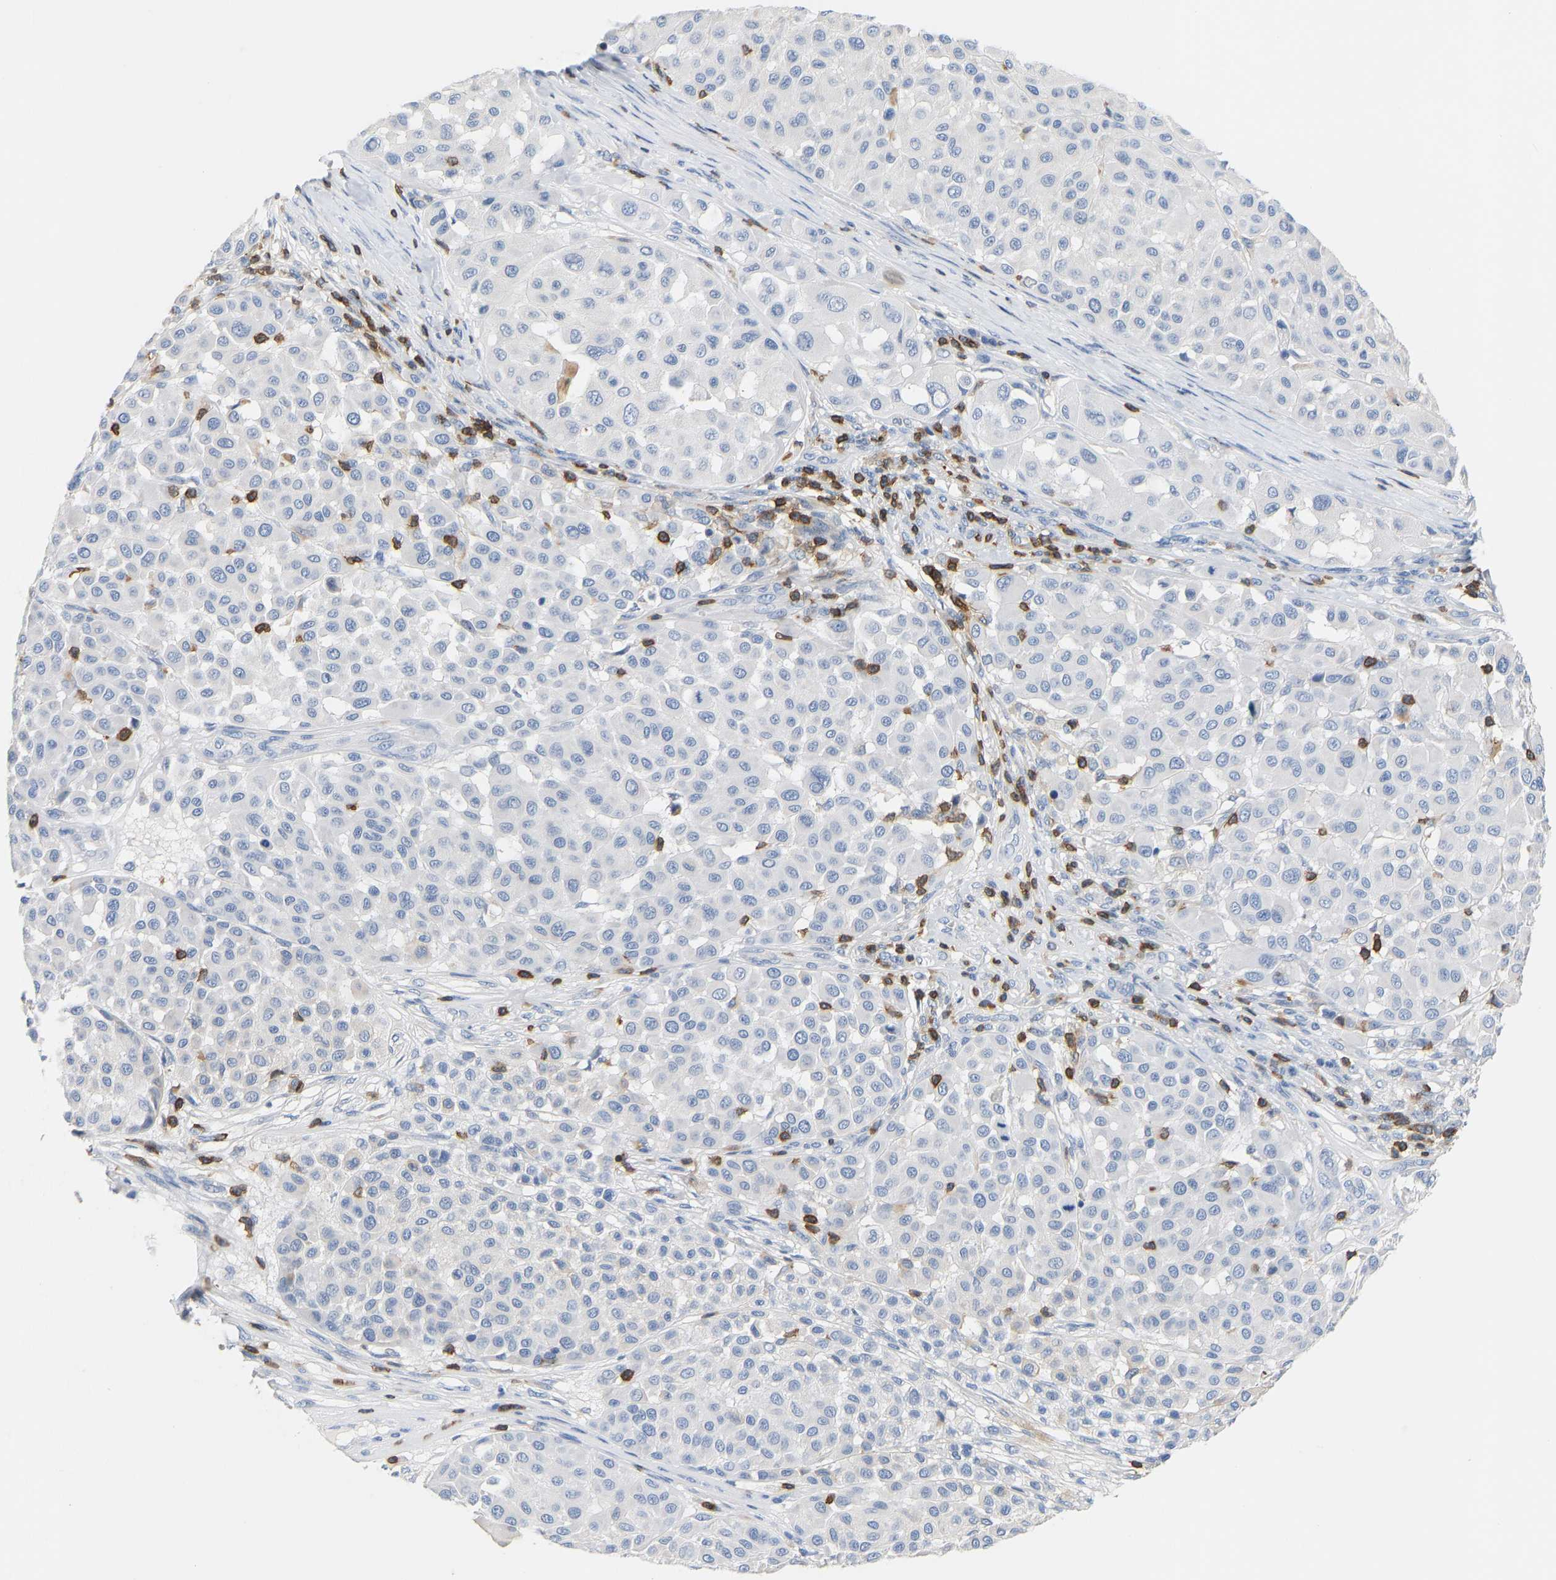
{"staining": {"intensity": "negative", "quantity": "none", "location": "none"}, "tissue": "melanoma", "cell_type": "Tumor cells", "image_type": "cancer", "snomed": [{"axis": "morphology", "description": "Malignant melanoma, Metastatic site"}, {"axis": "topography", "description": "Soft tissue"}], "caption": "Protein analysis of malignant melanoma (metastatic site) demonstrates no significant expression in tumor cells.", "gene": "EVL", "patient": {"sex": "male", "age": 41}}